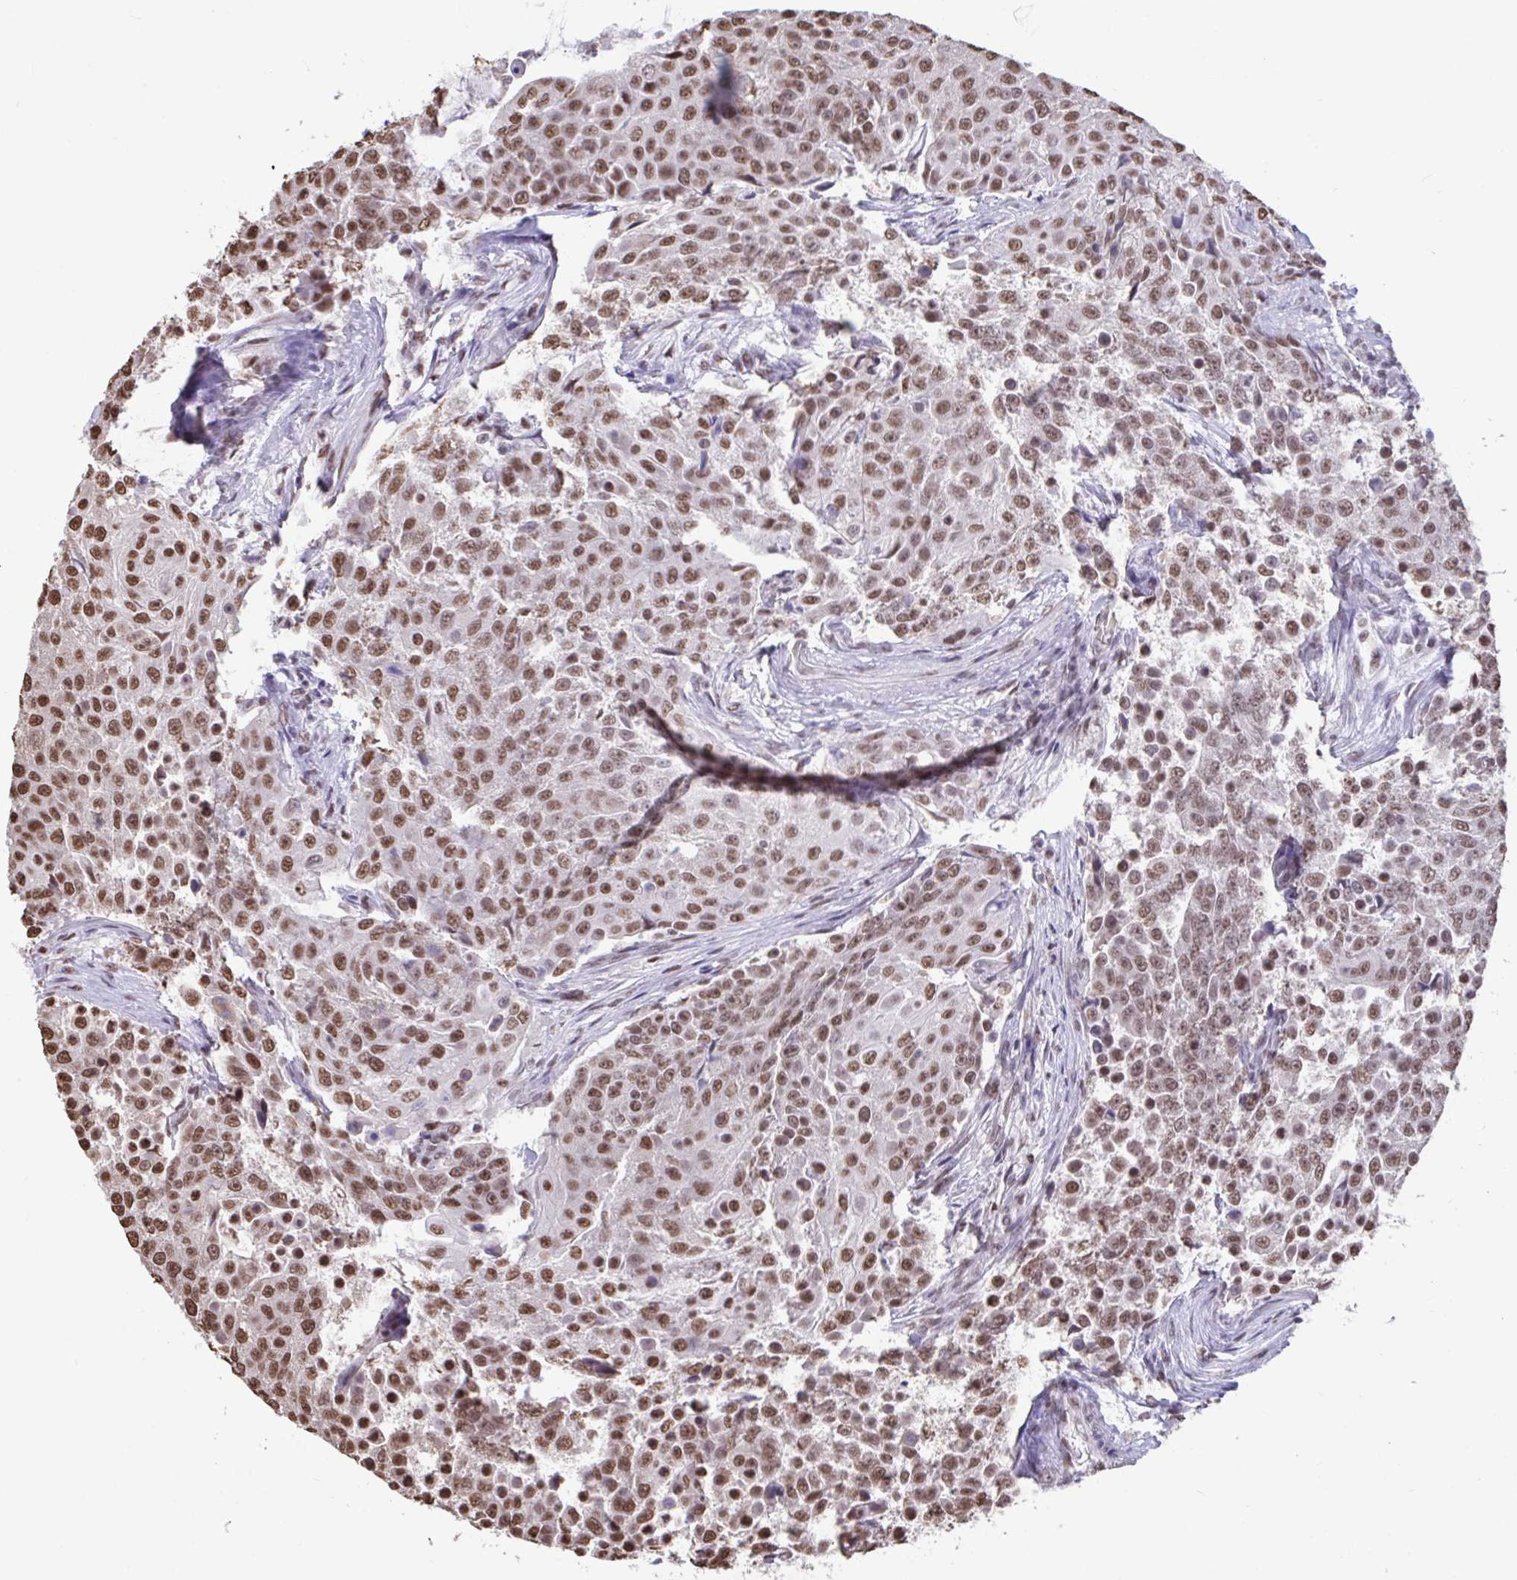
{"staining": {"intensity": "moderate", "quantity": ">75%", "location": "nuclear"}, "tissue": "urothelial cancer", "cell_type": "Tumor cells", "image_type": "cancer", "snomed": [{"axis": "morphology", "description": "Urothelial carcinoma, High grade"}, {"axis": "topography", "description": "Urinary bladder"}], "caption": "Protein expression analysis of human urothelial cancer reveals moderate nuclear positivity in approximately >75% of tumor cells.", "gene": "HNRNPDL", "patient": {"sex": "female", "age": 63}}